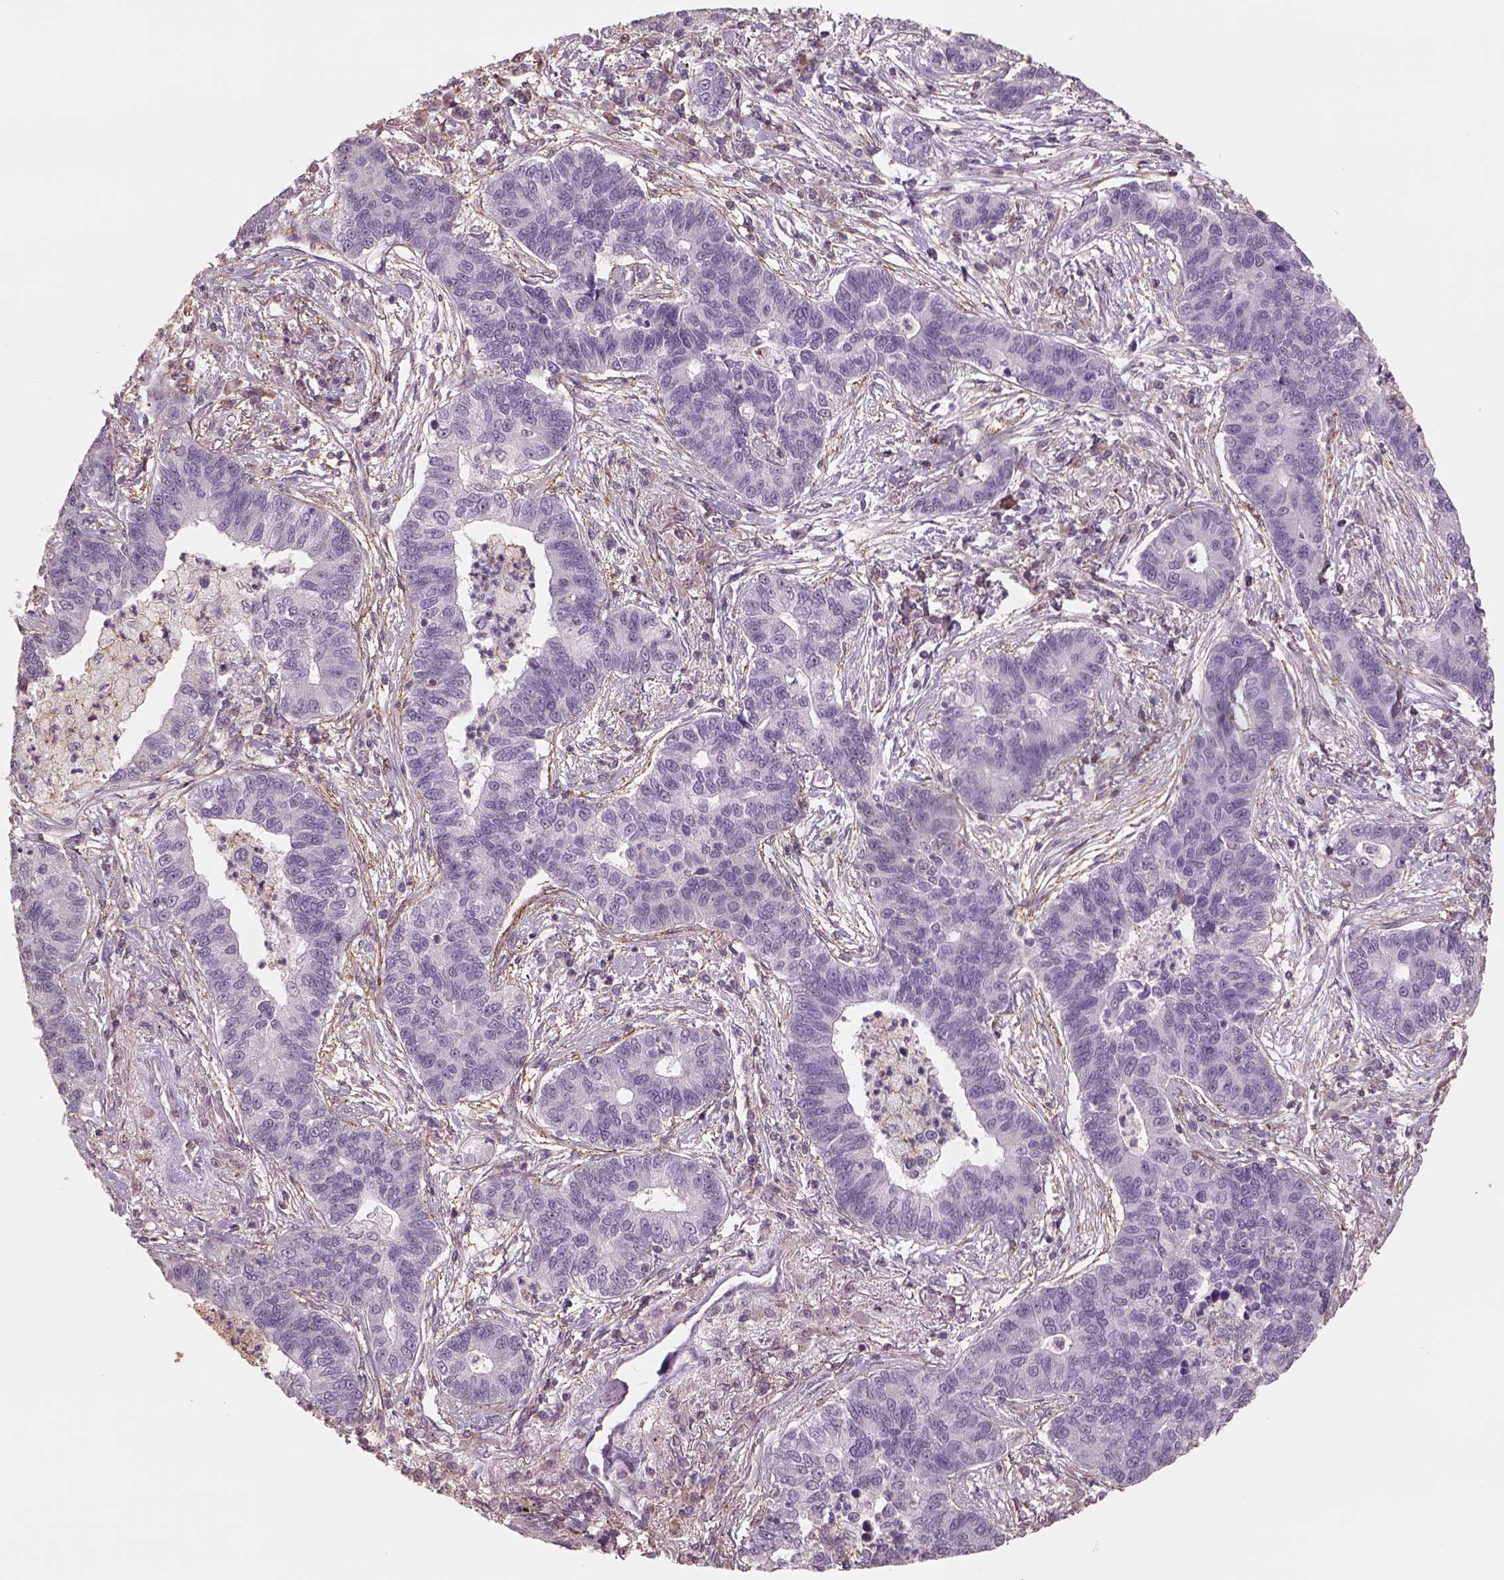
{"staining": {"intensity": "negative", "quantity": "none", "location": "none"}, "tissue": "lung cancer", "cell_type": "Tumor cells", "image_type": "cancer", "snomed": [{"axis": "morphology", "description": "Adenocarcinoma, NOS"}, {"axis": "topography", "description": "Lung"}], "caption": "A histopathology image of adenocarcinoma (lung) stained for a protein demonstrates no brown staining in tumor cells.", "gene": "LIN7A", "patient": {"sex": "female", "age": 57}}